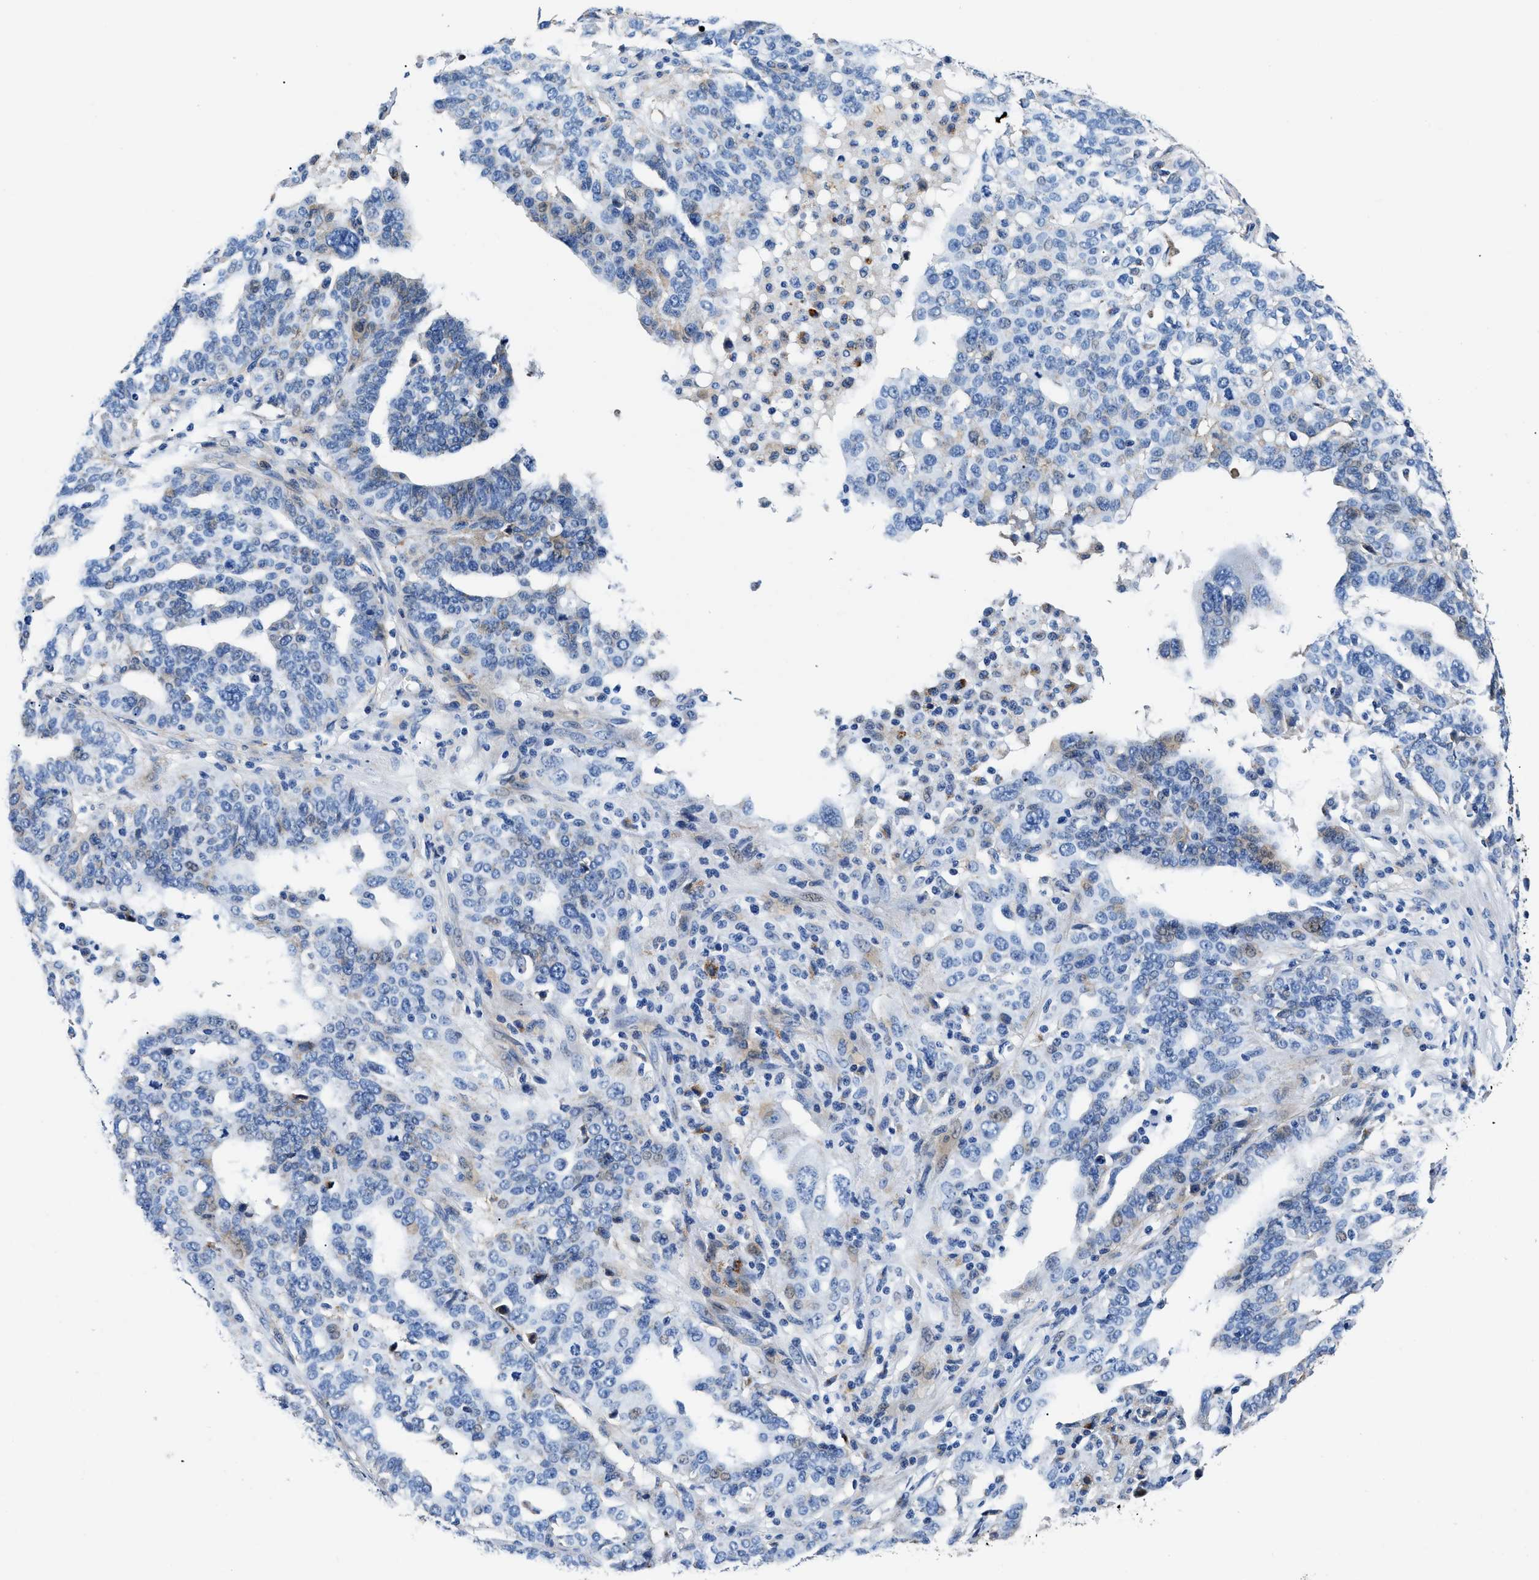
{"staining": {"intensity": "negative", "quantity": "none", "location": "none"}, "tissue": "ovarian cancer", "cell_type": "Tumor cells", "image_type": "cancer", "snomed": [{"axis": "morphology", "description": "Cystadenocarcinoma, serous, NOS"}, {"axis": "topography", "description": "Ovary"}], "caption": "Immunohistochemical staining of human ovarian serous cystadenocarcinoma shows no significant staining in tumor cells.", "gene": "DAG1", "patient": {"sex": "female", "age": 59}}